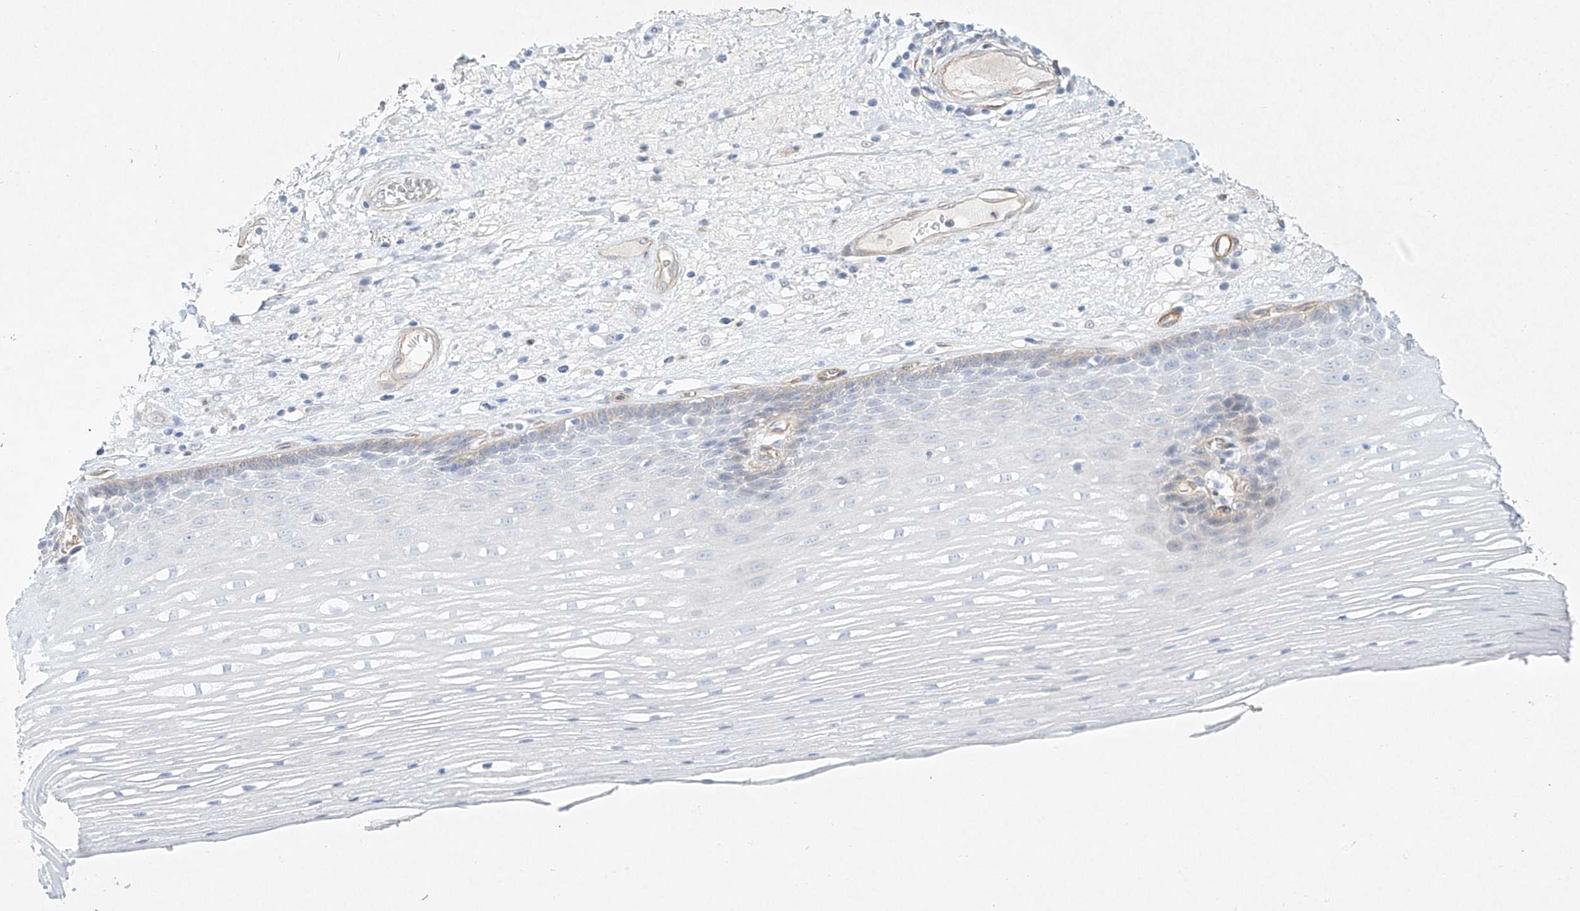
{"staining": {"intensity": "weak", "quantity": "<25%", "location": "cytoplasmic/membranous"}, "tissue": "esophagus", "cell_type": "Squamous epithelial cells", "image_type": "normal", "snomed": [{"axis": "morphology", "description": "Normal tissue, NOS"}, {"axis": "topography", "description": "Esophagus"}], "caption": "This image is of benign esophagus stained with IHC to label a protein in brown with the nuclei are counter-stained blue. There is no expression in squamous epithelial cells.", "gene": "REEP2", "patient": {"sex": "male", "age": 62}}